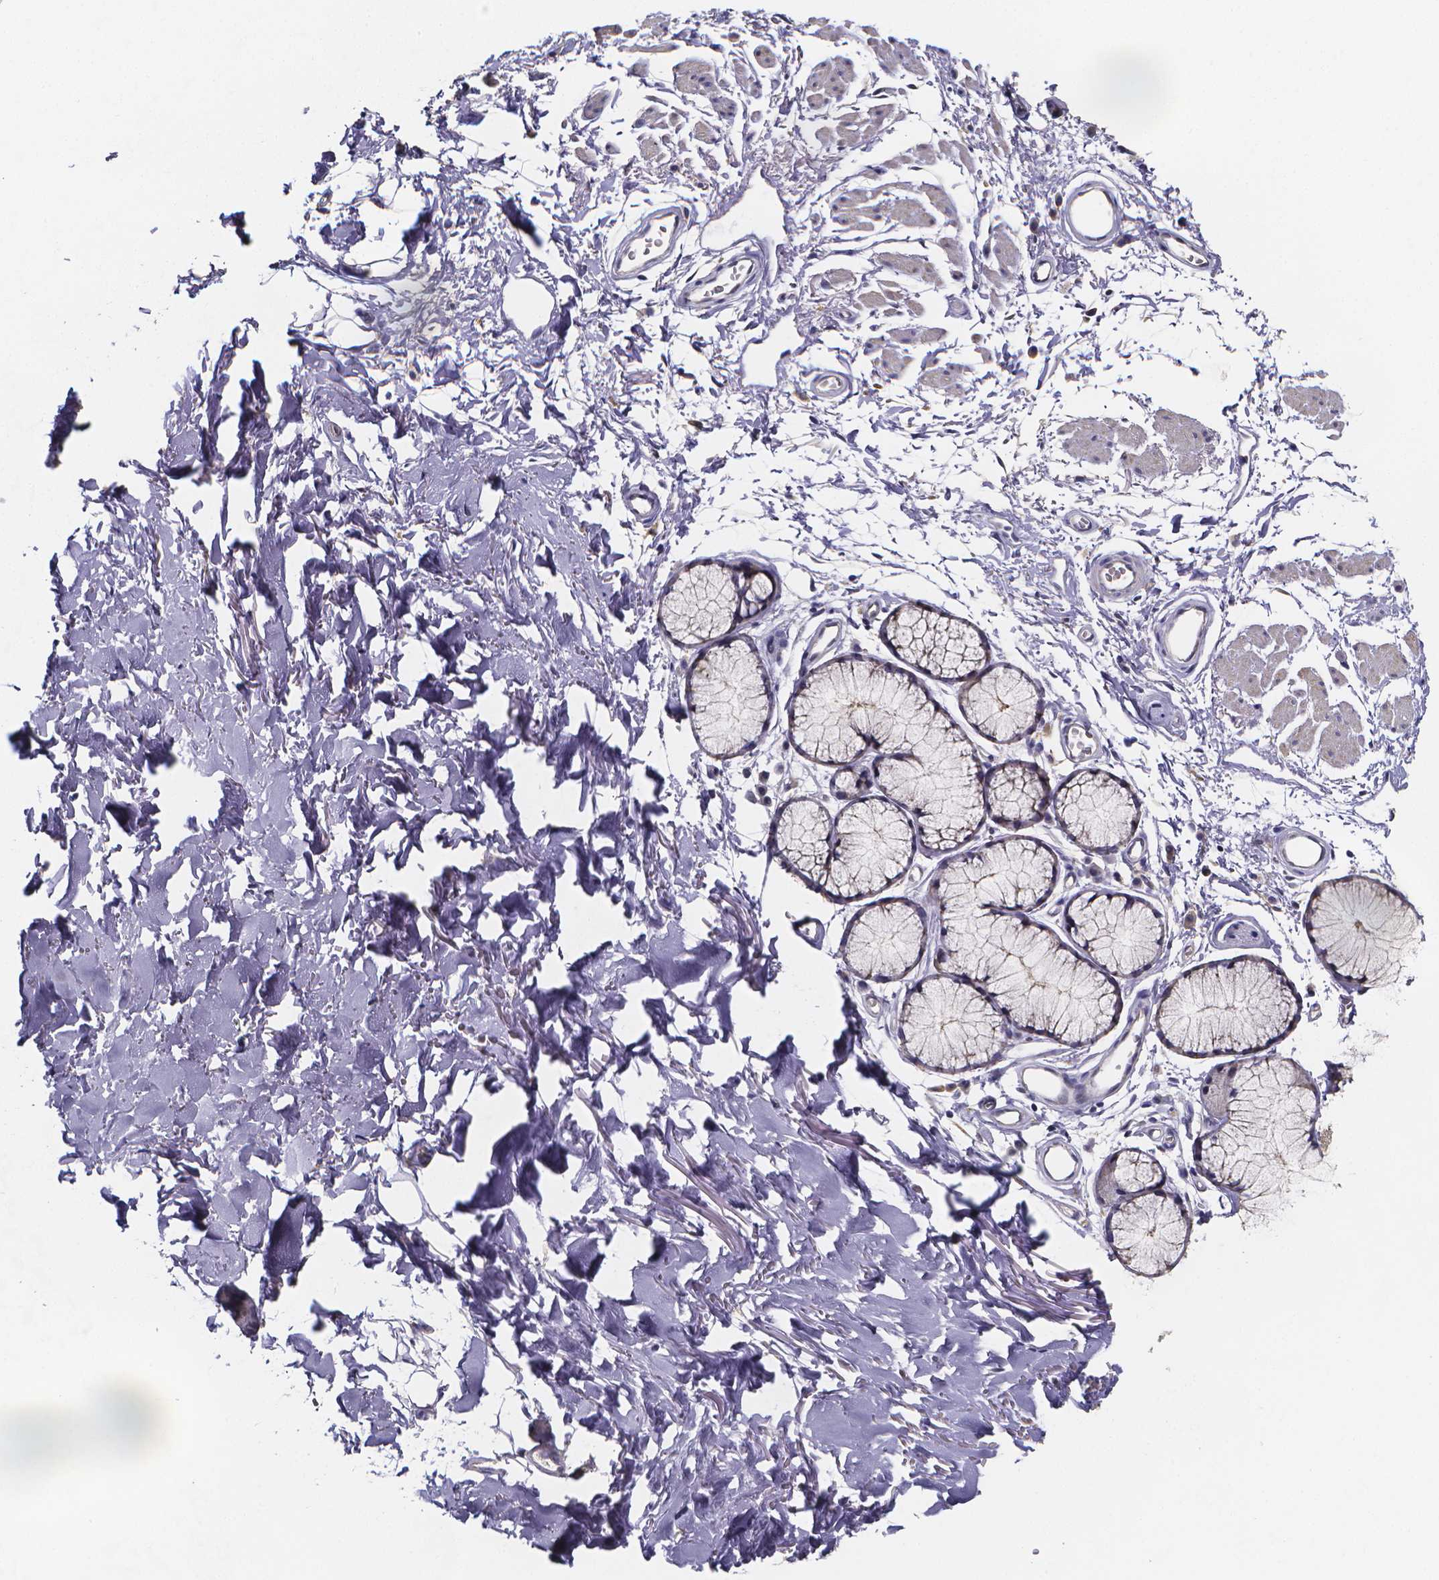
{"staining": {"intensity": "negative", "quantity": "none", "location": "none"}, "tissue": "adipose tissue", "cell_type": "Adipocytes", "image_type": "normal", "snomed": [{"axis": "morphology", "description": "Normal tissue, NOS"}, {"axis": "topography", "description": "Cartilage tissue"}, {"axis": "topography", "description": "Bronchus"}], "caption": "This is an immunohistochemistry image of unremarkable adipose tissue. There is no staining in adipocytes.", "gene": "PAH", "patient": {"sex": "female", "age": 79}}